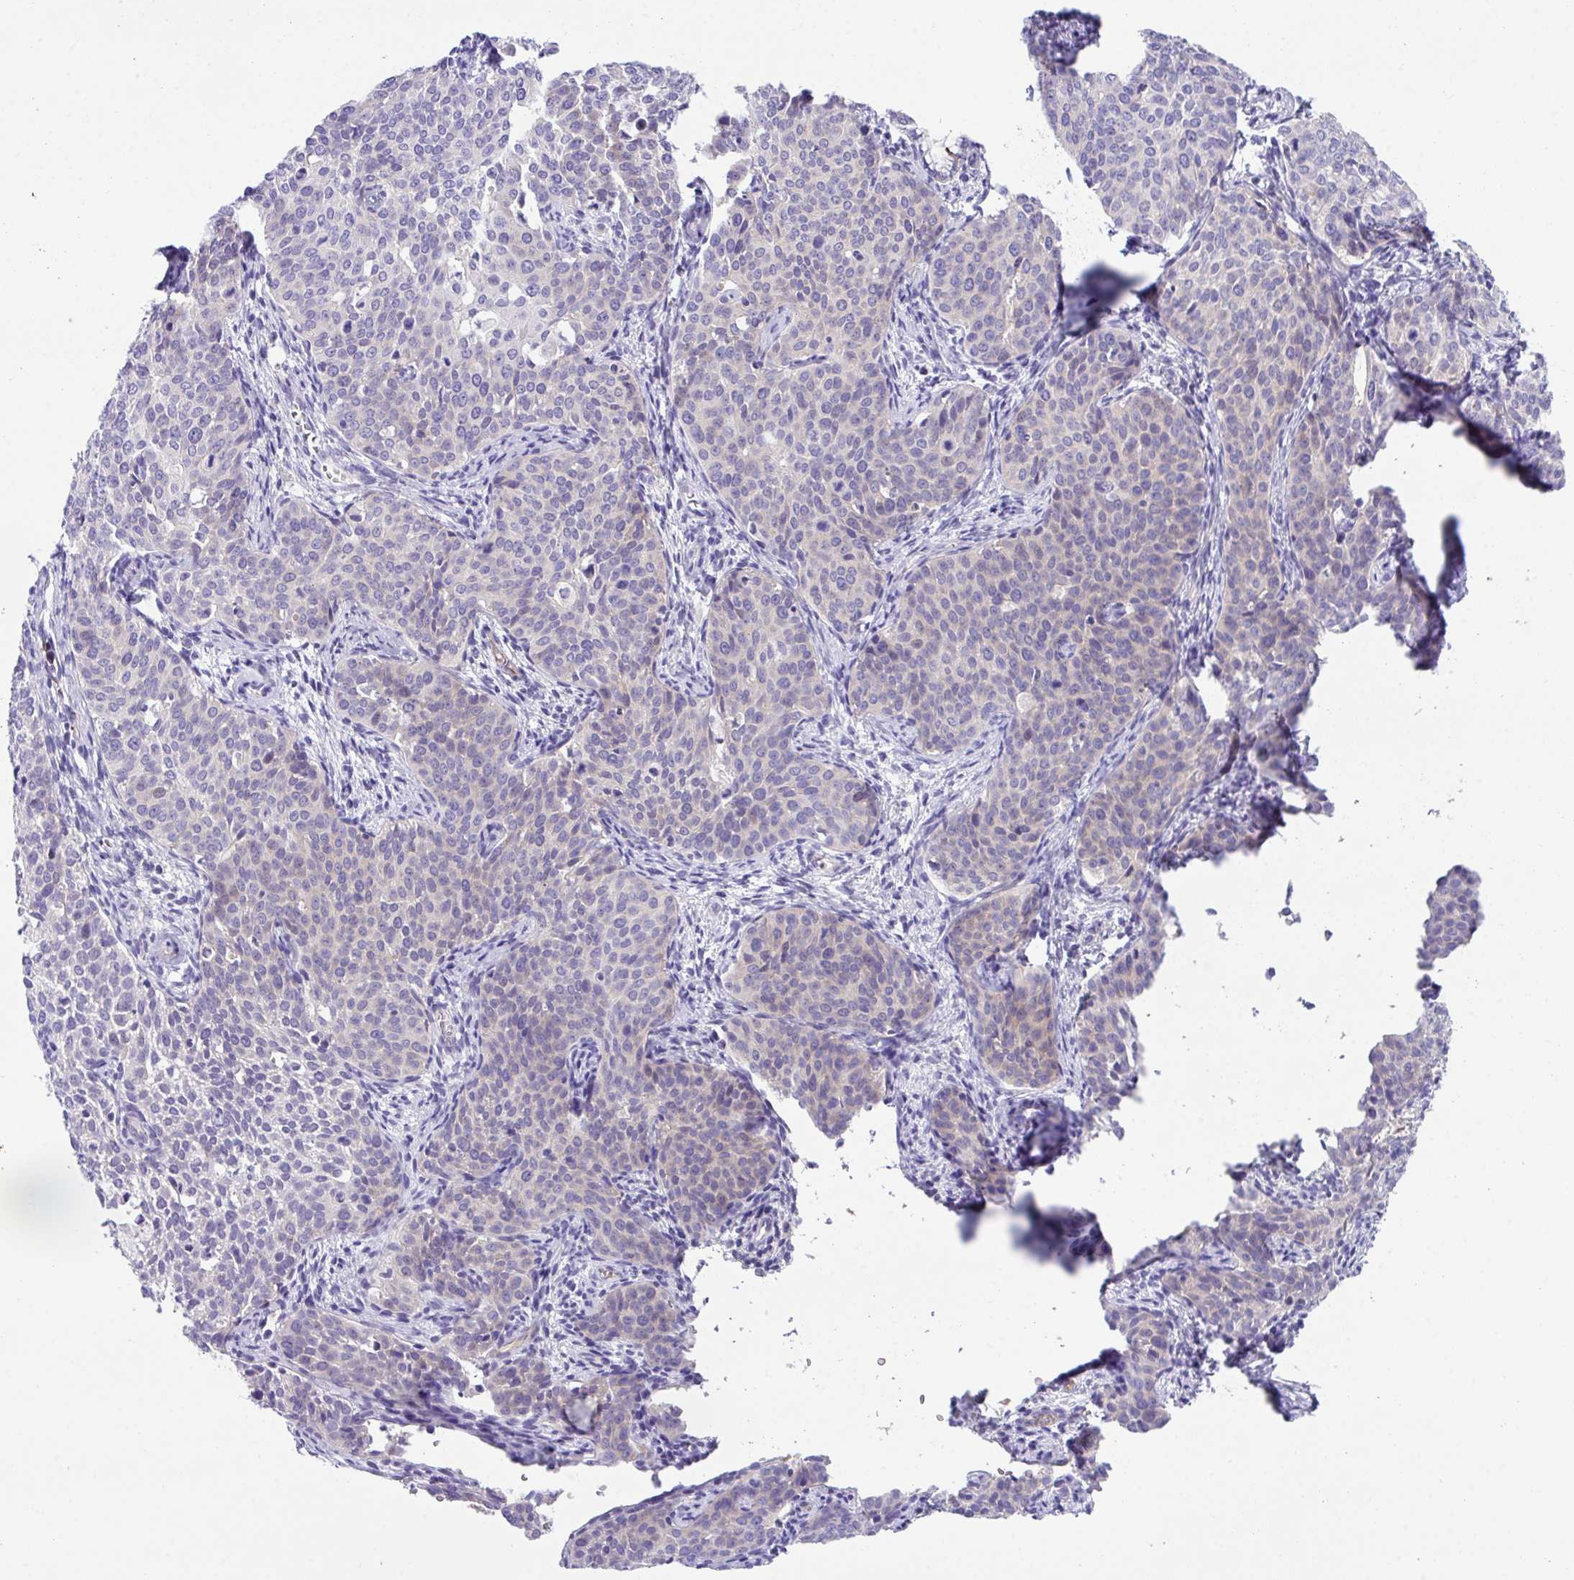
{"staining": {"intensity": "negative", "quantity": "none", "location": "none"}, "tissue": "cervical cancer", "cell_type": "Tumor cells", "image_type": "cancer", "snomed": [{"axis": "morphology", "description": "Squamous cell carcinoma, NOS"}, {"axis": "topography", "description": "Cervix"}], "caption": "There is no significant staining in tumor cells of squamous cell carcinoma (cervical).", "gene": "DNAL1", "patient": {"sex": "female", "age": 44}}